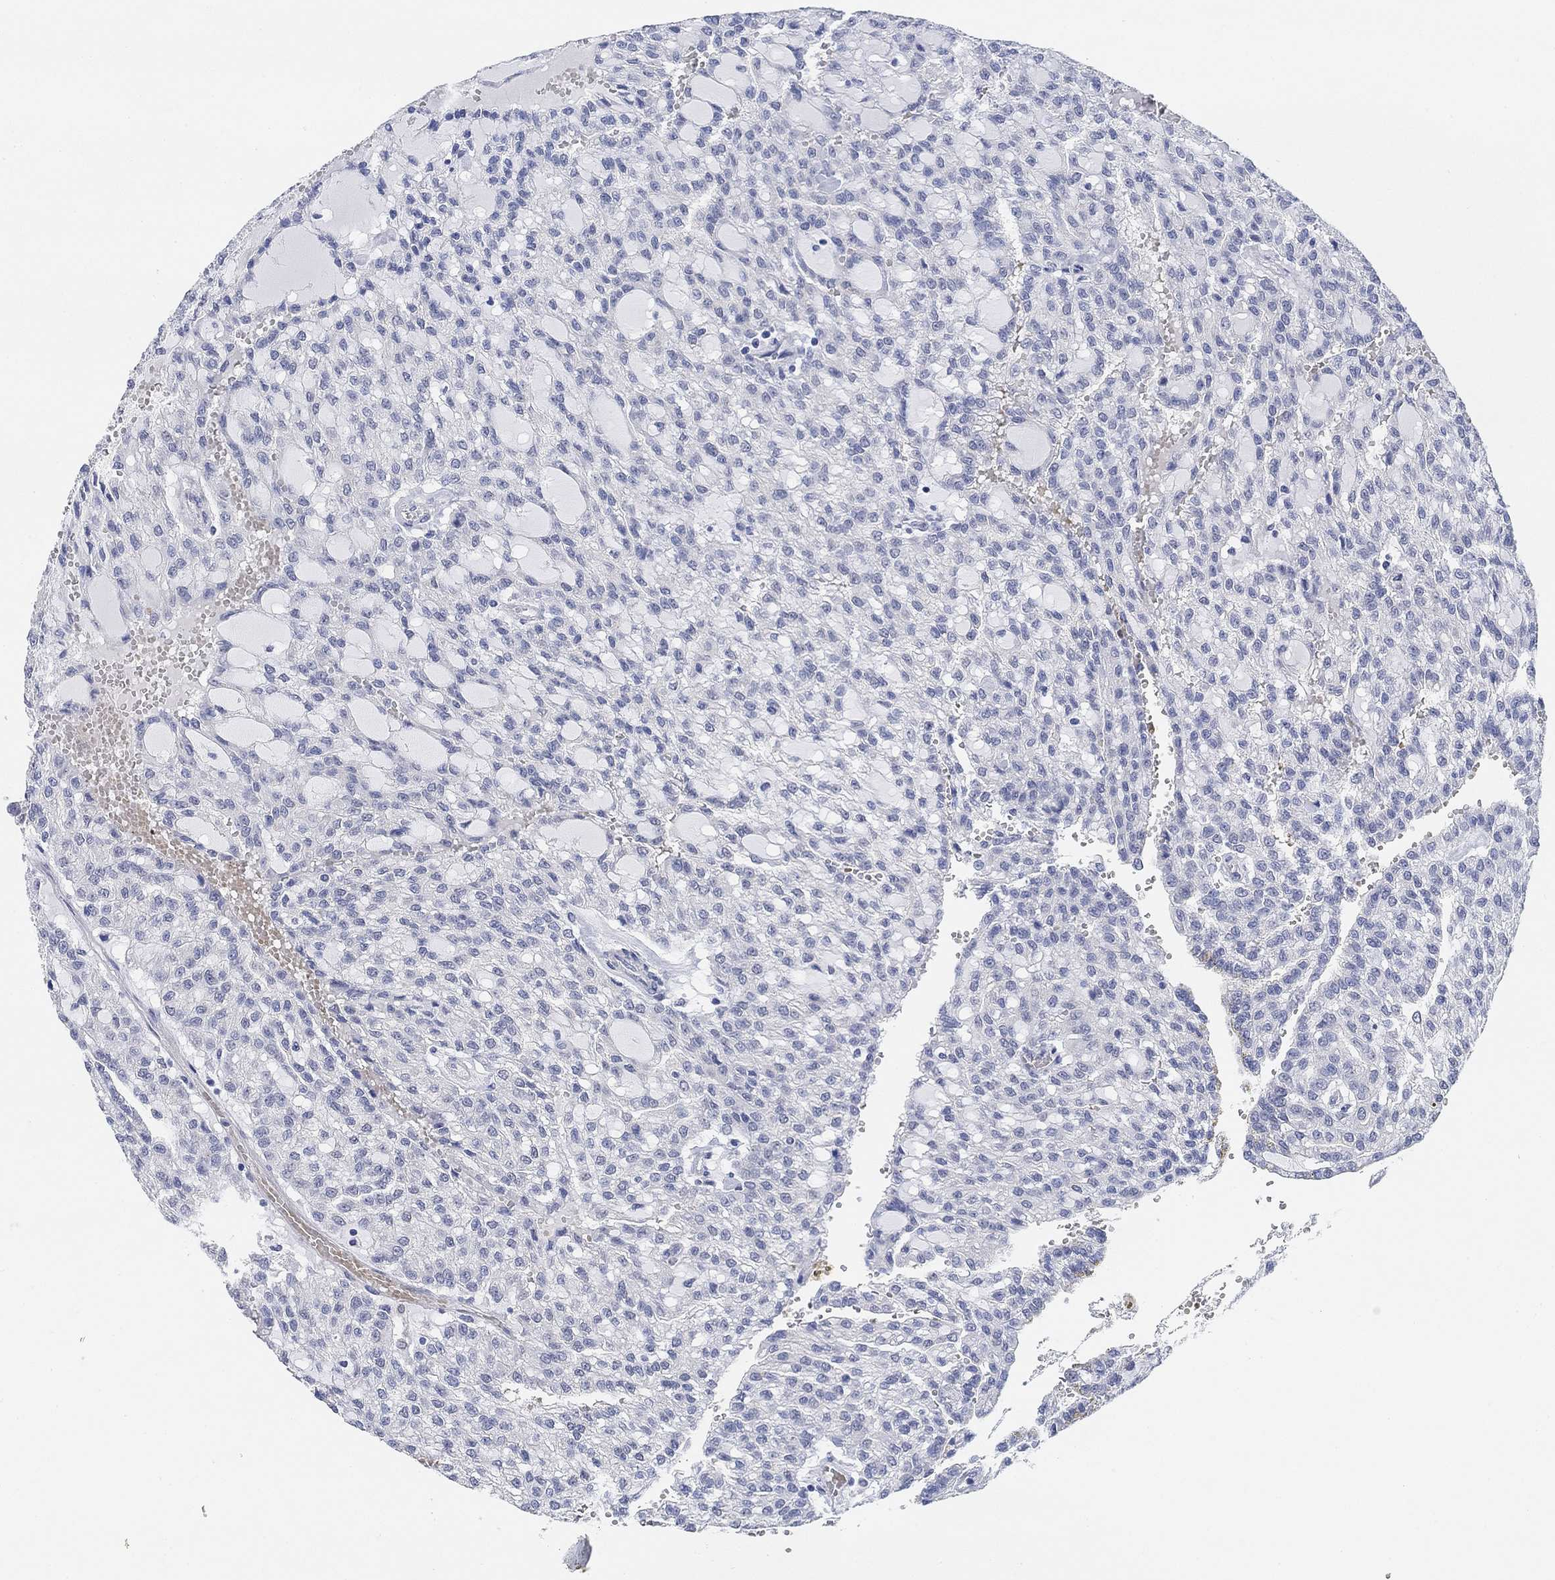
{"staining": {"intensity": "negative", "quantity": "none", "location": "none"}, "tissue": "renal cancer", "cell_type": "Tumor cells", "image_type": "cancer", "snomed": [{"axis": "morphology", "description": "Adenocarcinoma, NOS"}, {"axis": "topography", "description": "Kidney"}], "caption": "Adenocarcinoma (renal) was stained to show a protein in brown. There is no significant staining in tumor cells.", "gene": "PAX6", "patient": {"sex": "male", "age": 63}}